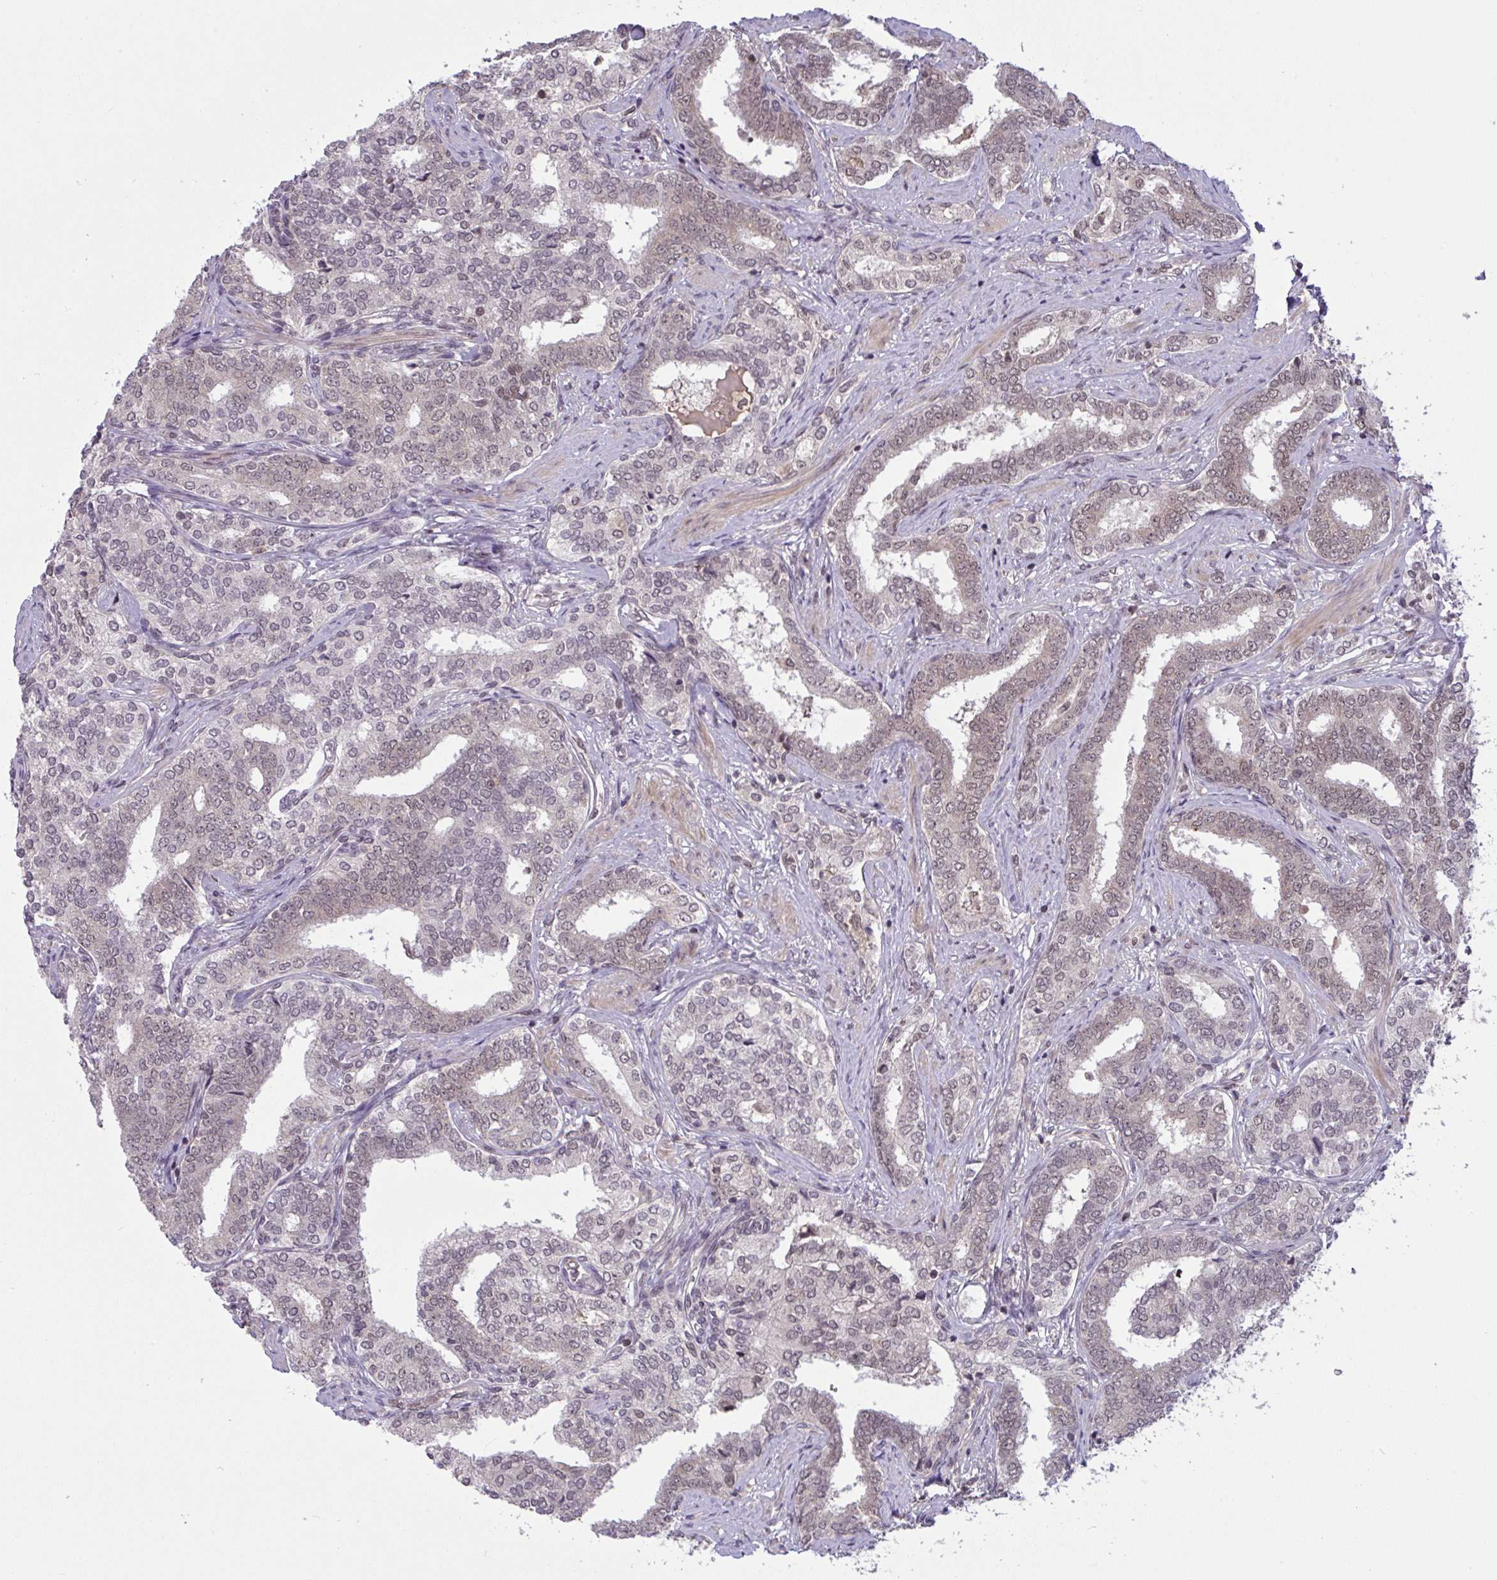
{"staining": {"intensity": "weak", "quantity": "25%-75%", "location": "cytoplasmic/membranous,nuclear"}, "tissue": "prostate cancer", "cell_type": "Tumor cells", "image_type": "cancer", "snomed": [{"axis": "morphology", "description": "Adenocarcinoma, High grade"}, {"axis": "topography", "description": "Prostate"}], "caption": "A micrograph of human adenocarcinoma (high-grade) (prostate) stained for a protein demonstrates weak cytoplasmic/membranous and nuclear brown staining in tumor cells.", "gene": "KLF2", "patient": {"sex": "male", "age": 72}}